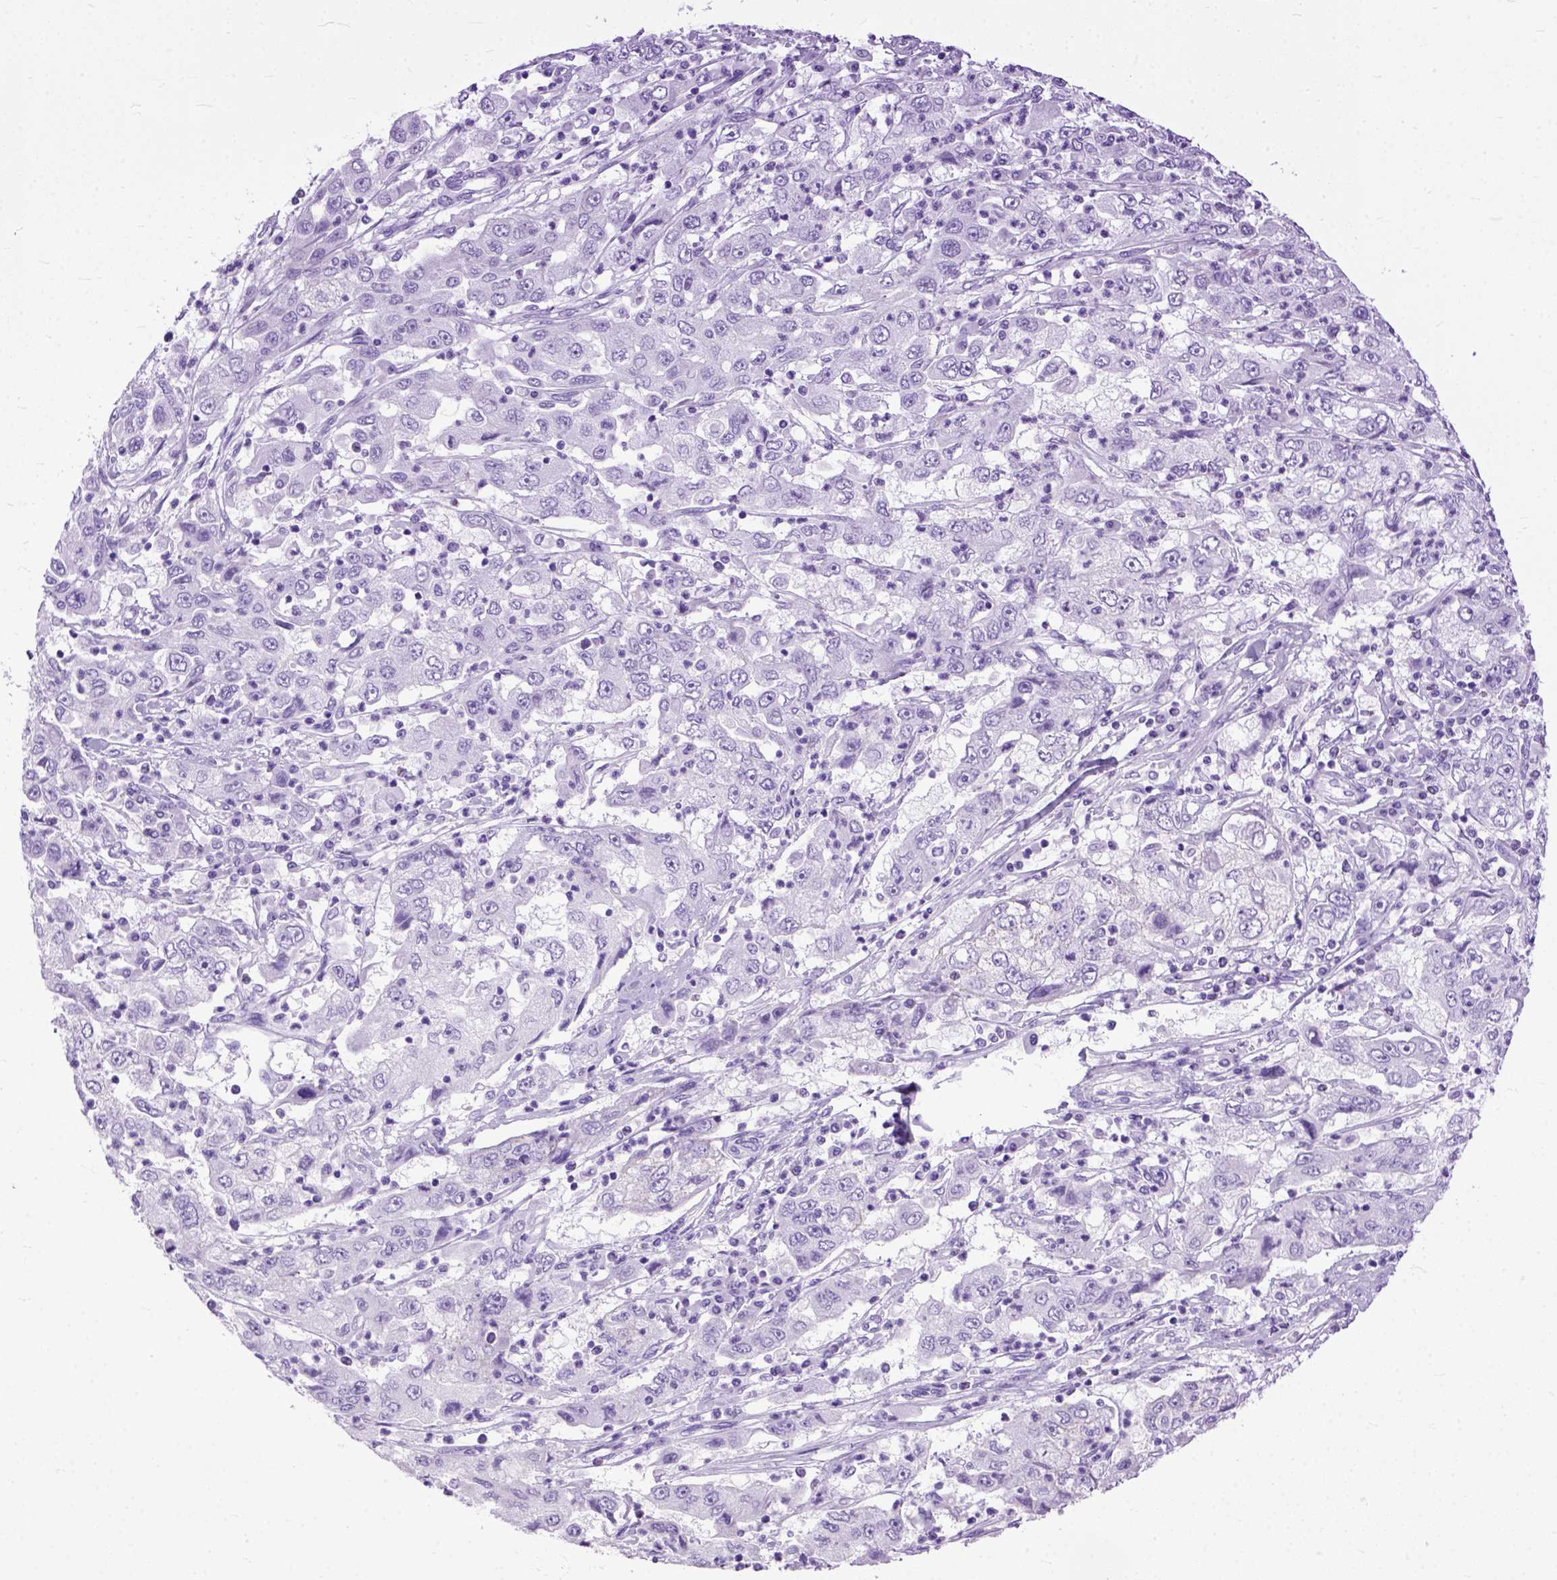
{"staining": {"intensity": "negative", "quantity": "none", "location": "none"}, "tissue": "cervical cancer", "cell_type": "Tumor cells", "image_type": "cancer", "snomed": [{"axis": "morphology", "description": "Squamous cell carcinoma, NOS"}, {"axis": "topography", "description": "Cervix"}], "caption": "Tumor cells are negative for protein expression in human cervical cancer (squamous cell carcinoma). (IHC, brightfield microscopy, high magnification).", "gene": "GNGT1", "patient": {"sex": "female", "age": 36}}